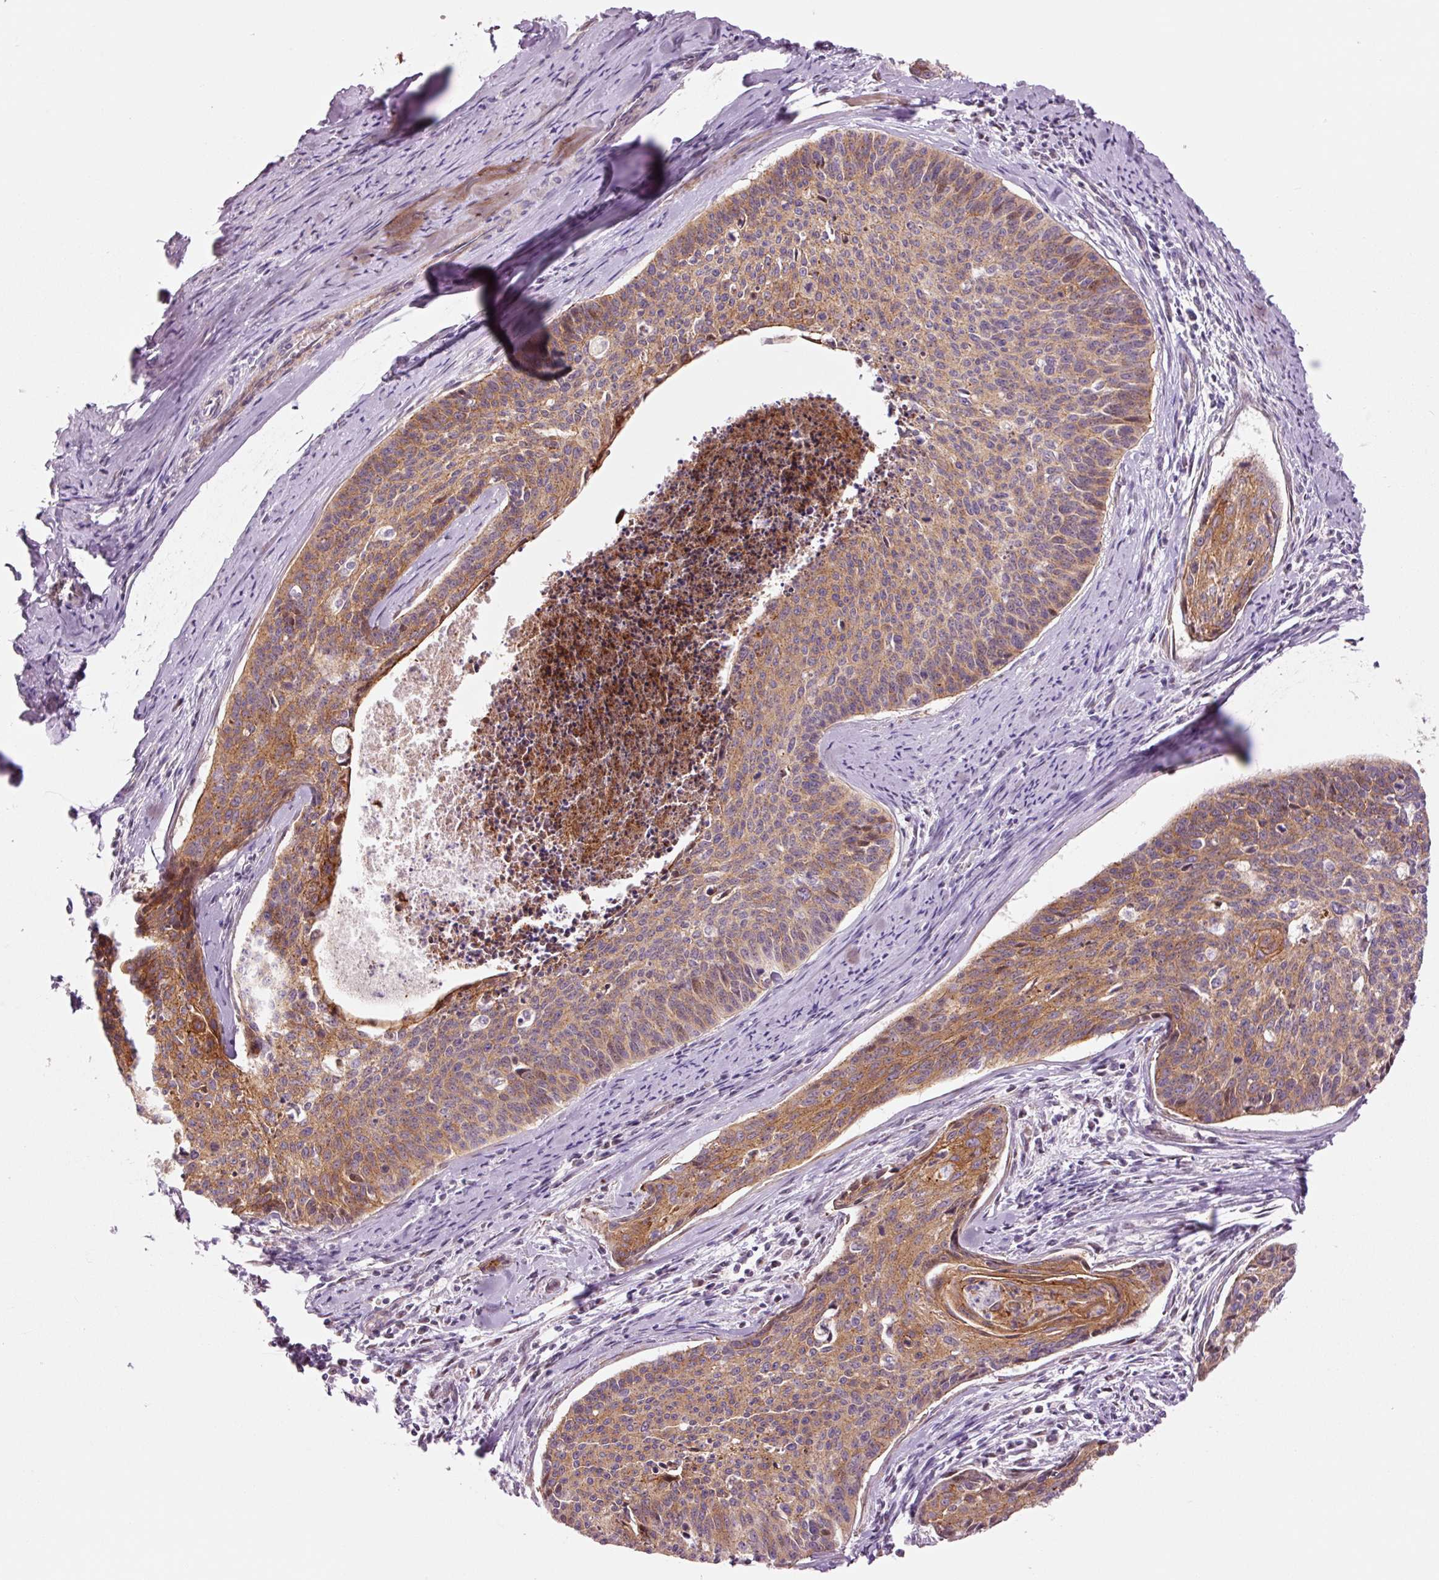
{"staining": {"intensity": "strong", "quantity": "25%-75%", "location": "cytoplasmic/membranous"}, "tissue": "cervical cancer", "cell_type": "Tumor cells", "image_type": "cancer", "snomed": [{"axis": "morphology", "description": "Squamous cell carcinoma, NOS"}, {"axis": "topography", "description": "Cervix"}], "caption": "Tumor cells show strong cytoplasmic/membranous expression in approximately 25%-75% of cells in cervical cancer. (Brightfield microscopy of DAB IHC at high magnification).", "gene": "DAPP1", "patient": {"sex": "female", "age": 55}}